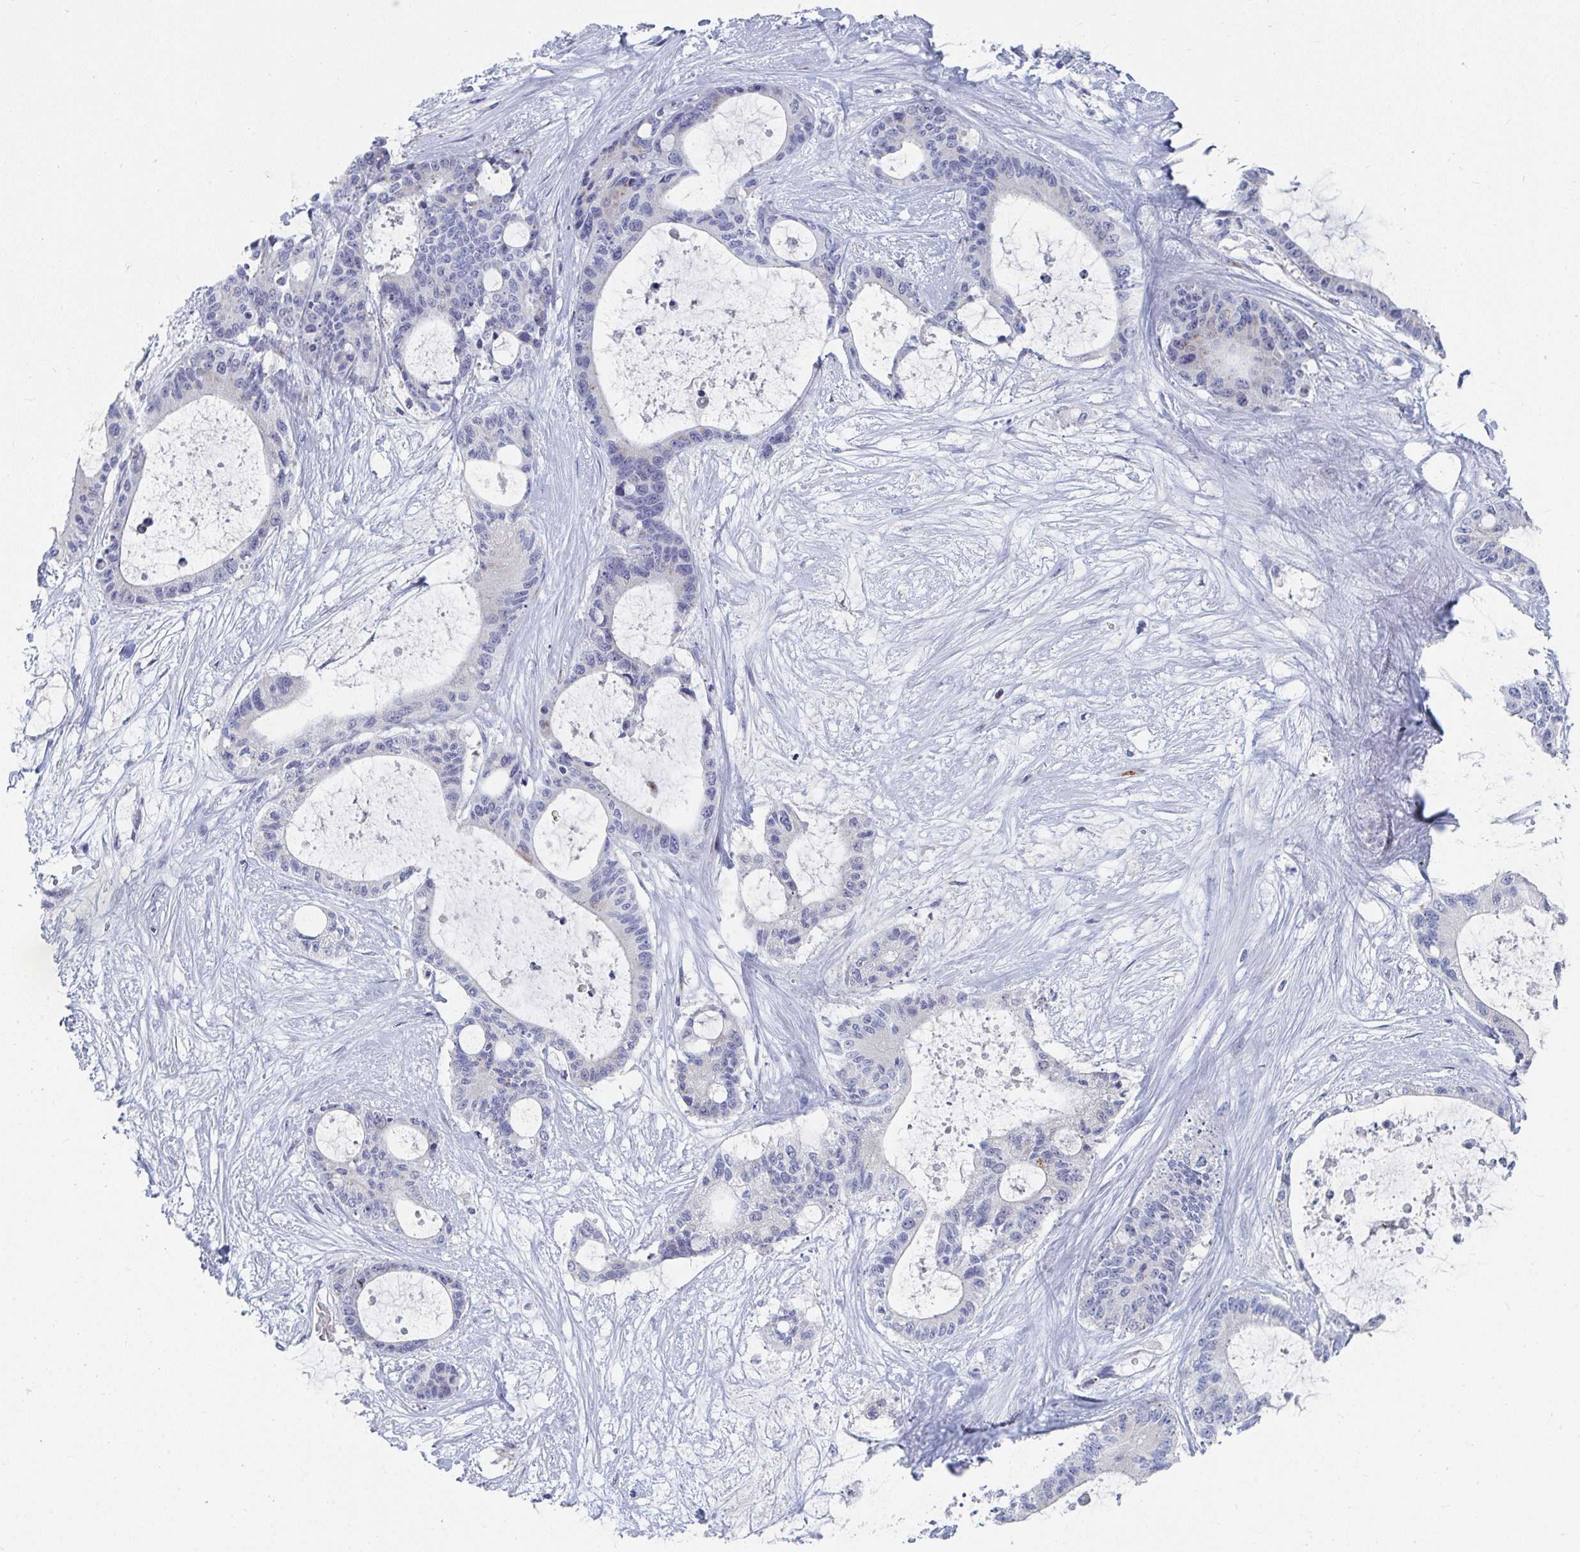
{"staining": {"intensity": "negative", "quantity": "none", "location": "none"}, "tissue": "liver cancer", "cell_type": "Tumor cells", "image_type": "cancer", "snomed": [{"axis": "morphology", "description": "Normal tissue, NOS"}, {"axis": "morphology", "description": "Cholangiocarcinoma"}, {"axis": "topography", "description": "Liver"}, {"axis": "topography", "description": "Peripheral nerve tissue"}], "caption": "A micrograph of human liver cholangiocarcinoma is negative for staining in tumor cells. (DAB immunohistochemistry with hematoxylin counter stain).", "gene": "PSMG1", "patient": {"sex": "female", "age": 73}}